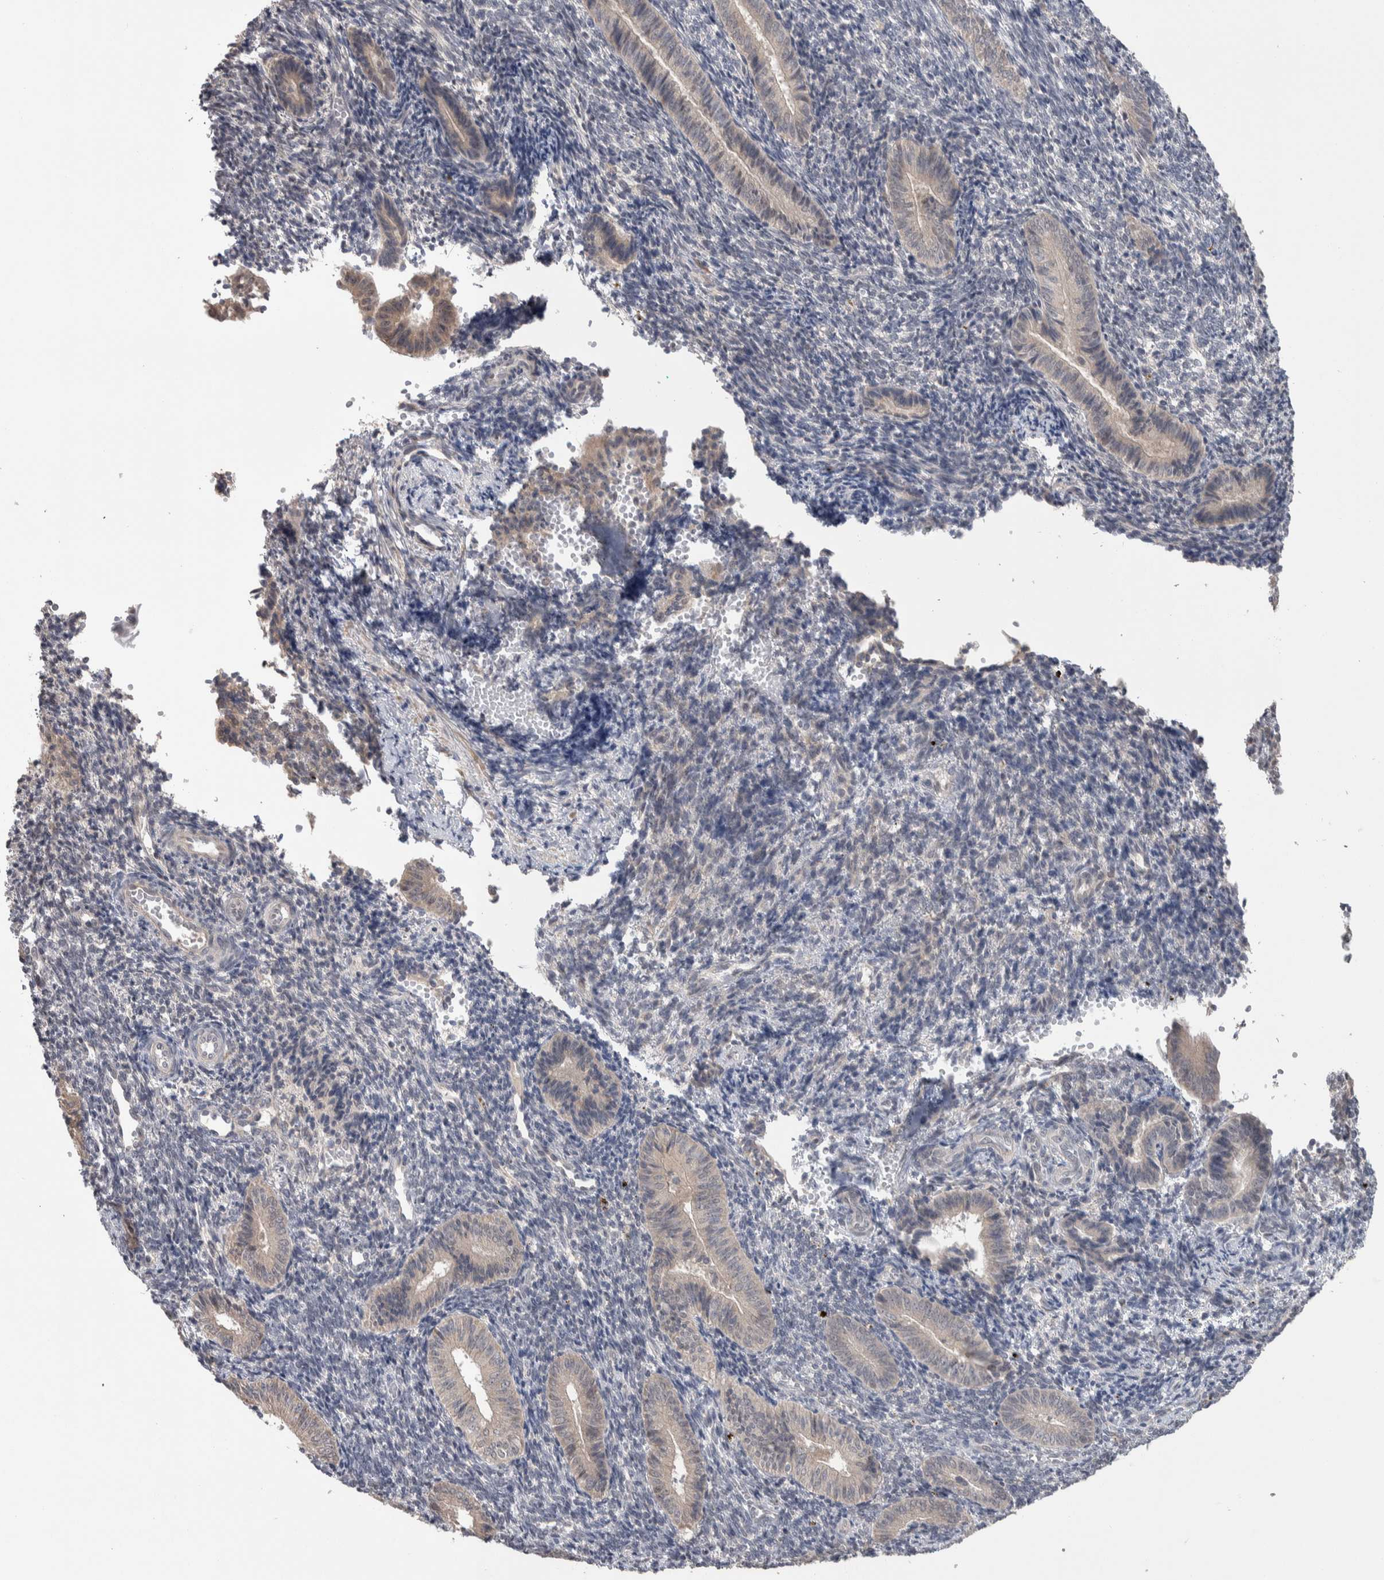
{"staining": {"intensity": "weak", "quantity": "<25%", "location": "cytoplasmic/membranous"}, "tissue": "endometrium", "cell_type": "Cells in endometrial stroma", "image_type": "normal", "snomed": [{"axis": "morphology", "description": "Normal tissue, NOS"}, {"axis": "topography", "description": "Uterus"}, {"axis": "topography", "description": "Endometrium"}], "caption": "Protein analysis of normal endometrium demonstrates no significant staining in cells in endometrial stroma.", "gene": "CUL2", "patient": {"sex": "female", "age": 33}}